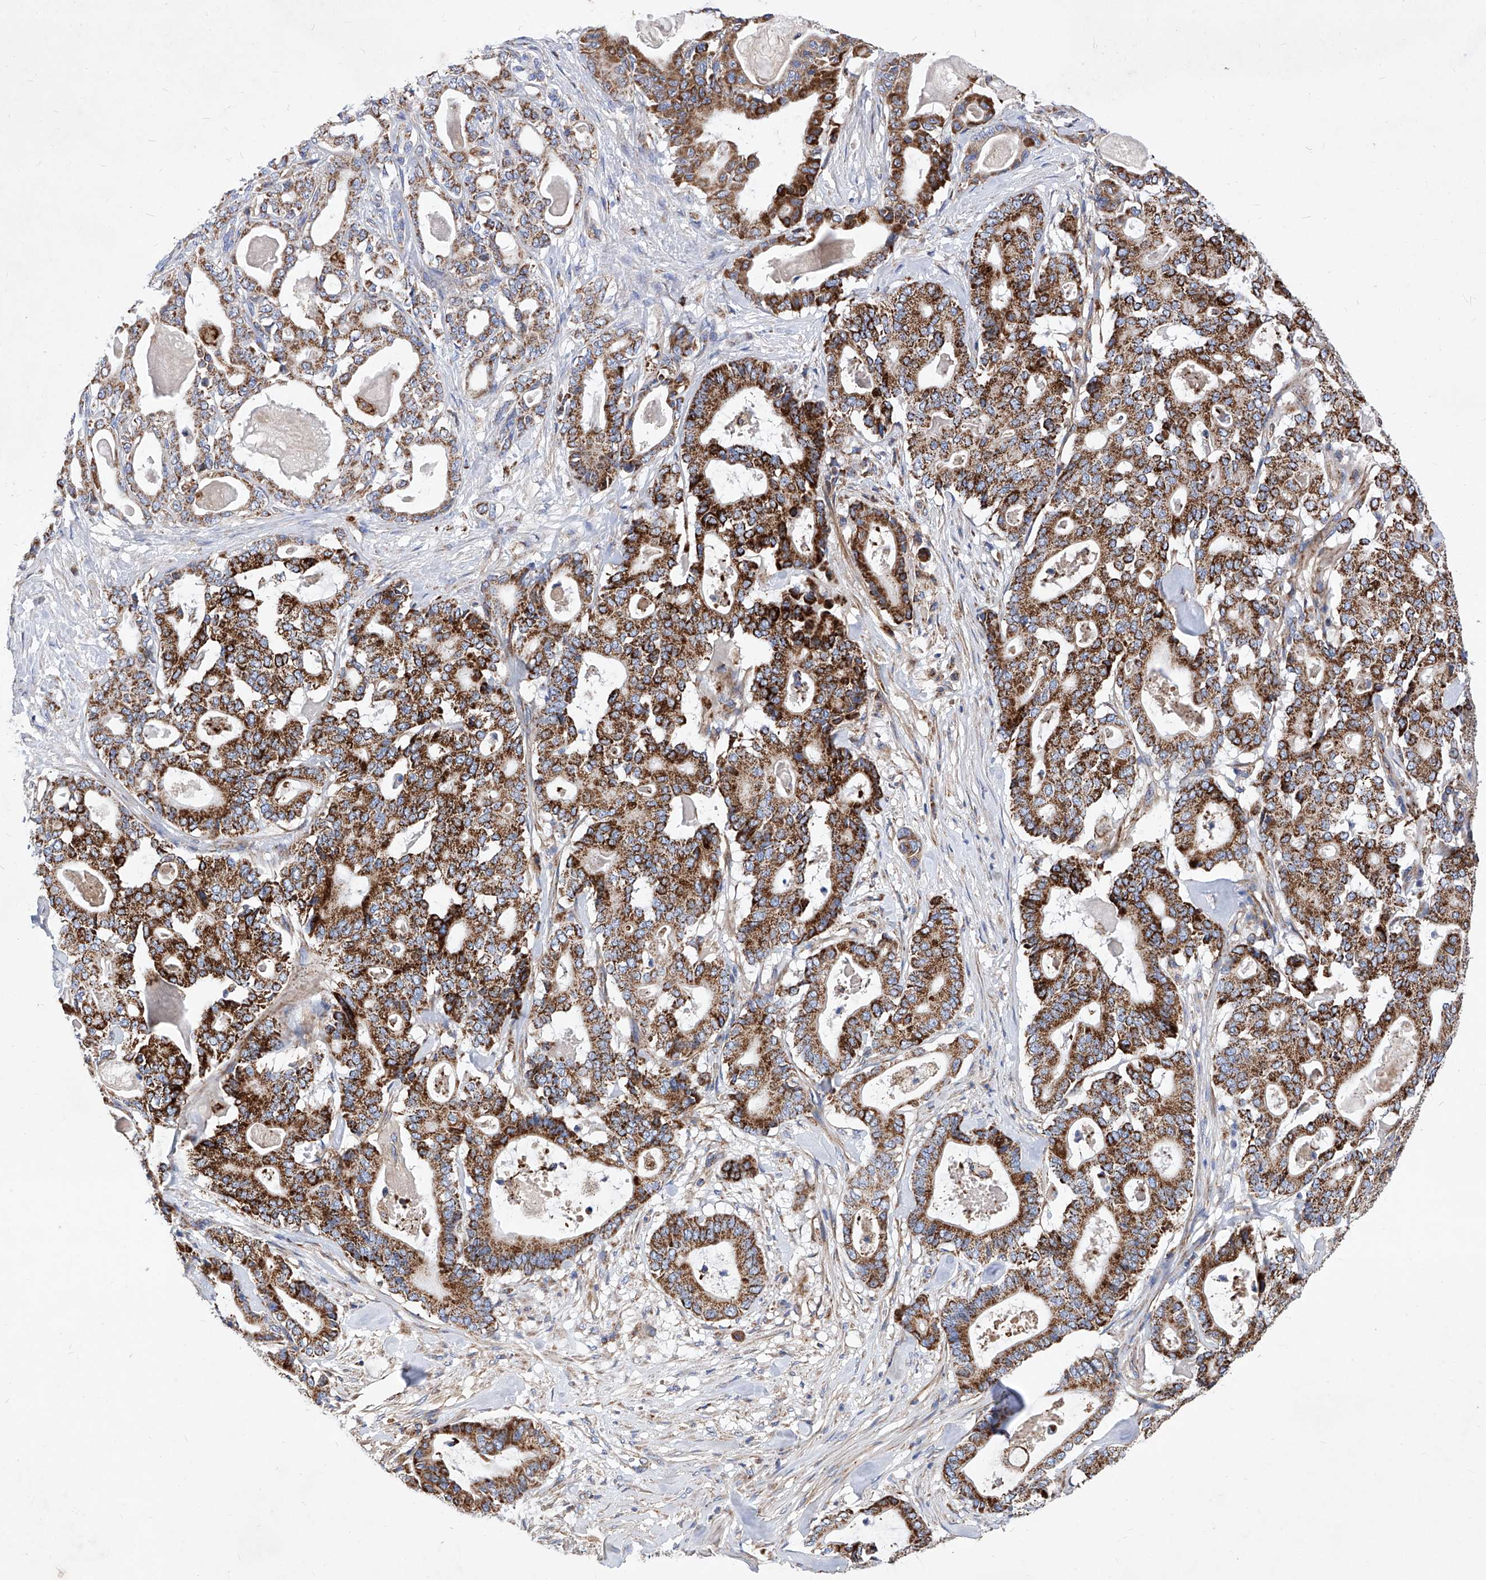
{"staining": {"intensity": "strong", "quantity": ">75%", "location": "cytoplasmic/membranous"}, "tissue": "pancreatic cancer", "cell_type": "Tumor cells", "image_type": "cancer", "snomed": [{"axis": "morphology", "description": "Adenocarcinoma, NOS"}, {"axis": "topography", "description": "Pancreas"}], "caption": "Adenocarcinoma (pancreatic) stained for a protein (brown) reveals strong cytoplasmic/membranous positive staining in approximately >75% of tumor cells.", "gene": "HRNR", "patient": {"sex": "male", "age": 63}}